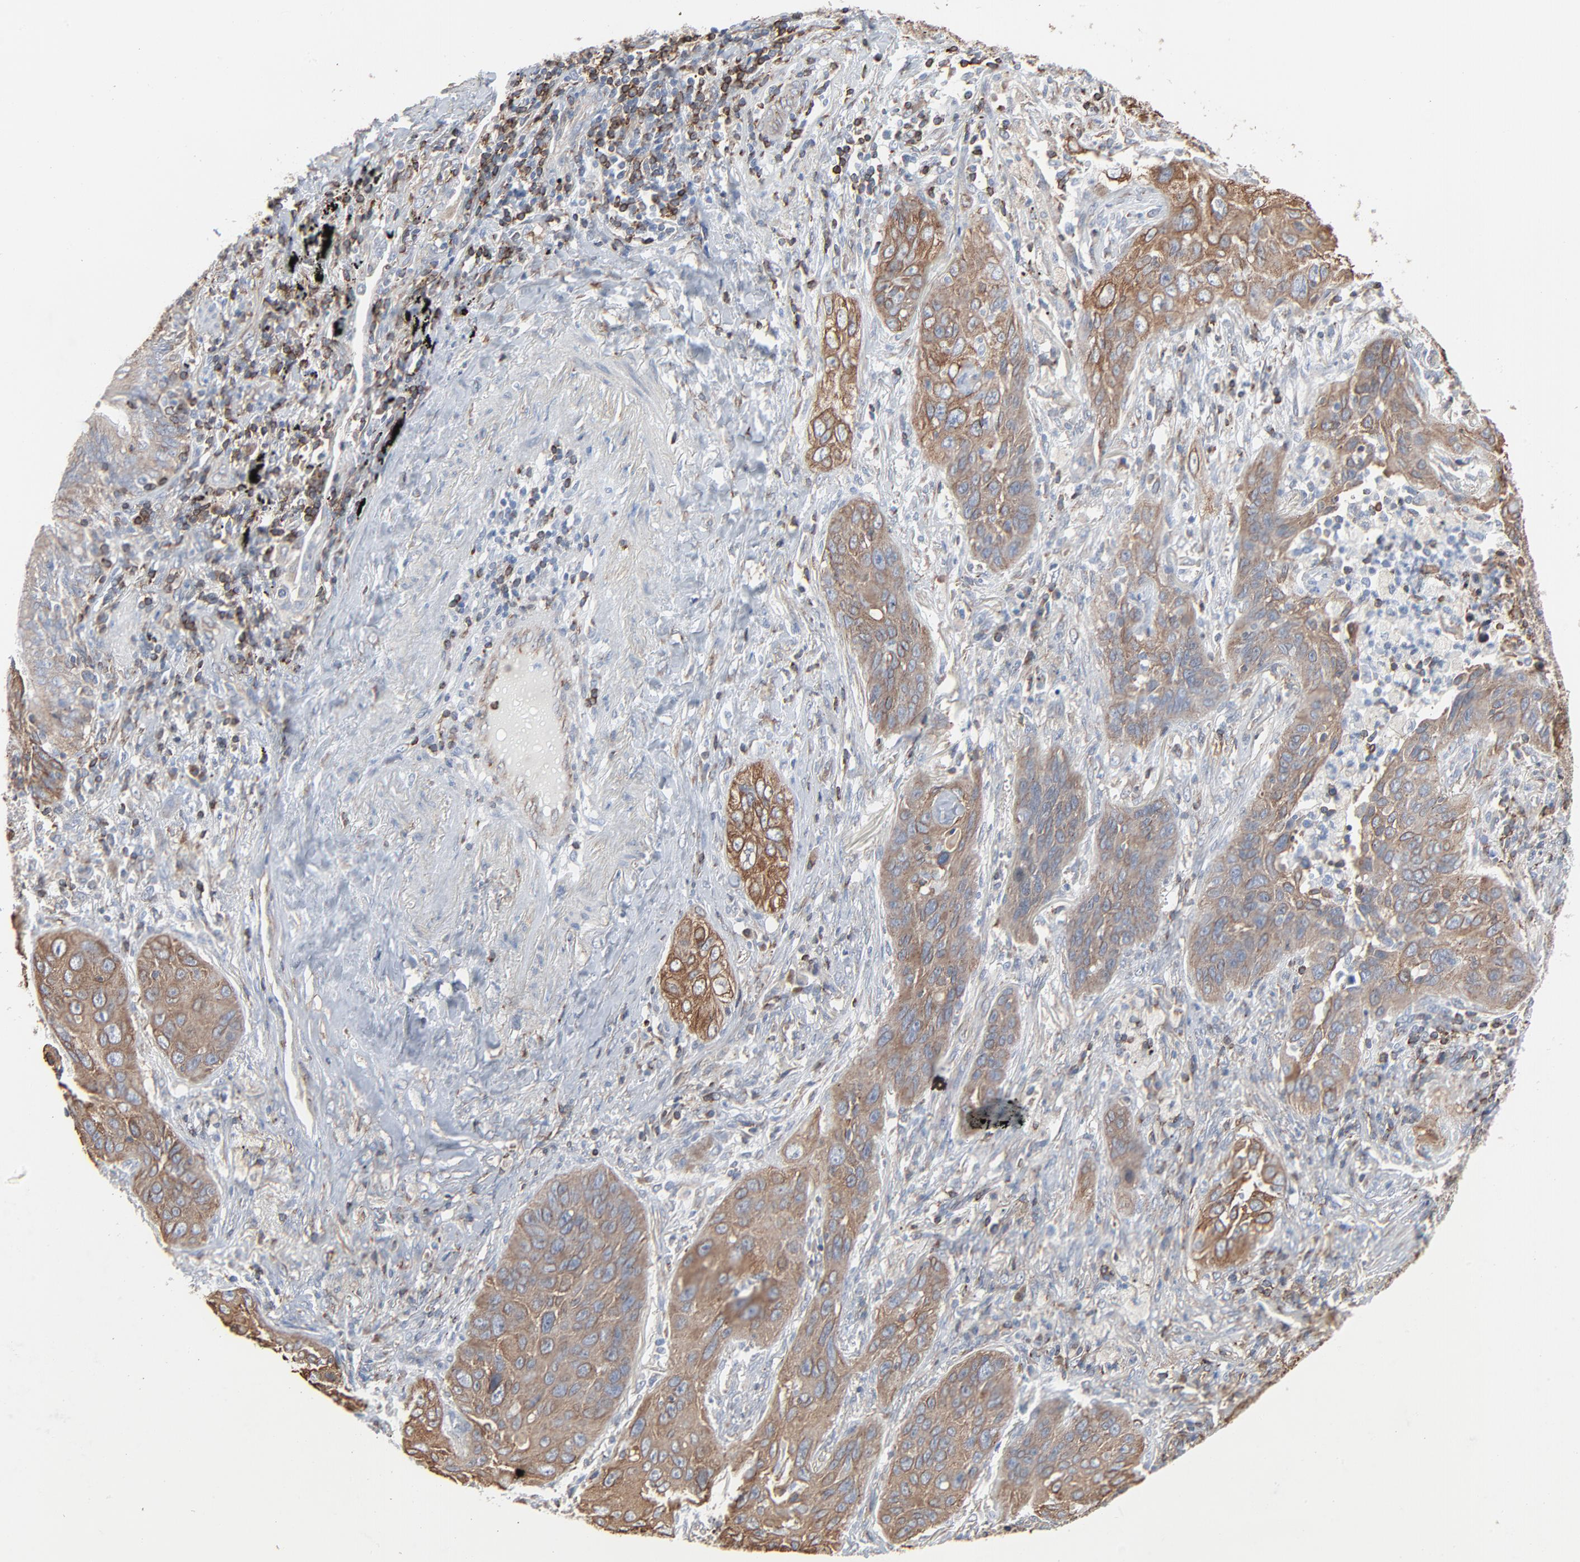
{"staining": {"intensity": "strong", "quantity": ">75%", "location": "cytoplasmic/membranous"}, "tissue": "lung cancer", "cell_type": "Tumor cells", "image_type": "cancer", "snomed": [{"axis": "morphology", "description": "Squamous cell carcinoma, NOS"}, {"axis": "topography", "description": "Lung"}], "caption": "Tumor cells exhibit high levels of strong cytoplasmic/membranous expression in about >75% of cells in lung cancer. (DAB IHC, brown staining for protein, blue staining for nuclei).", "gene": "OPTN", "patient": {"sex": "female", "age": 67}}